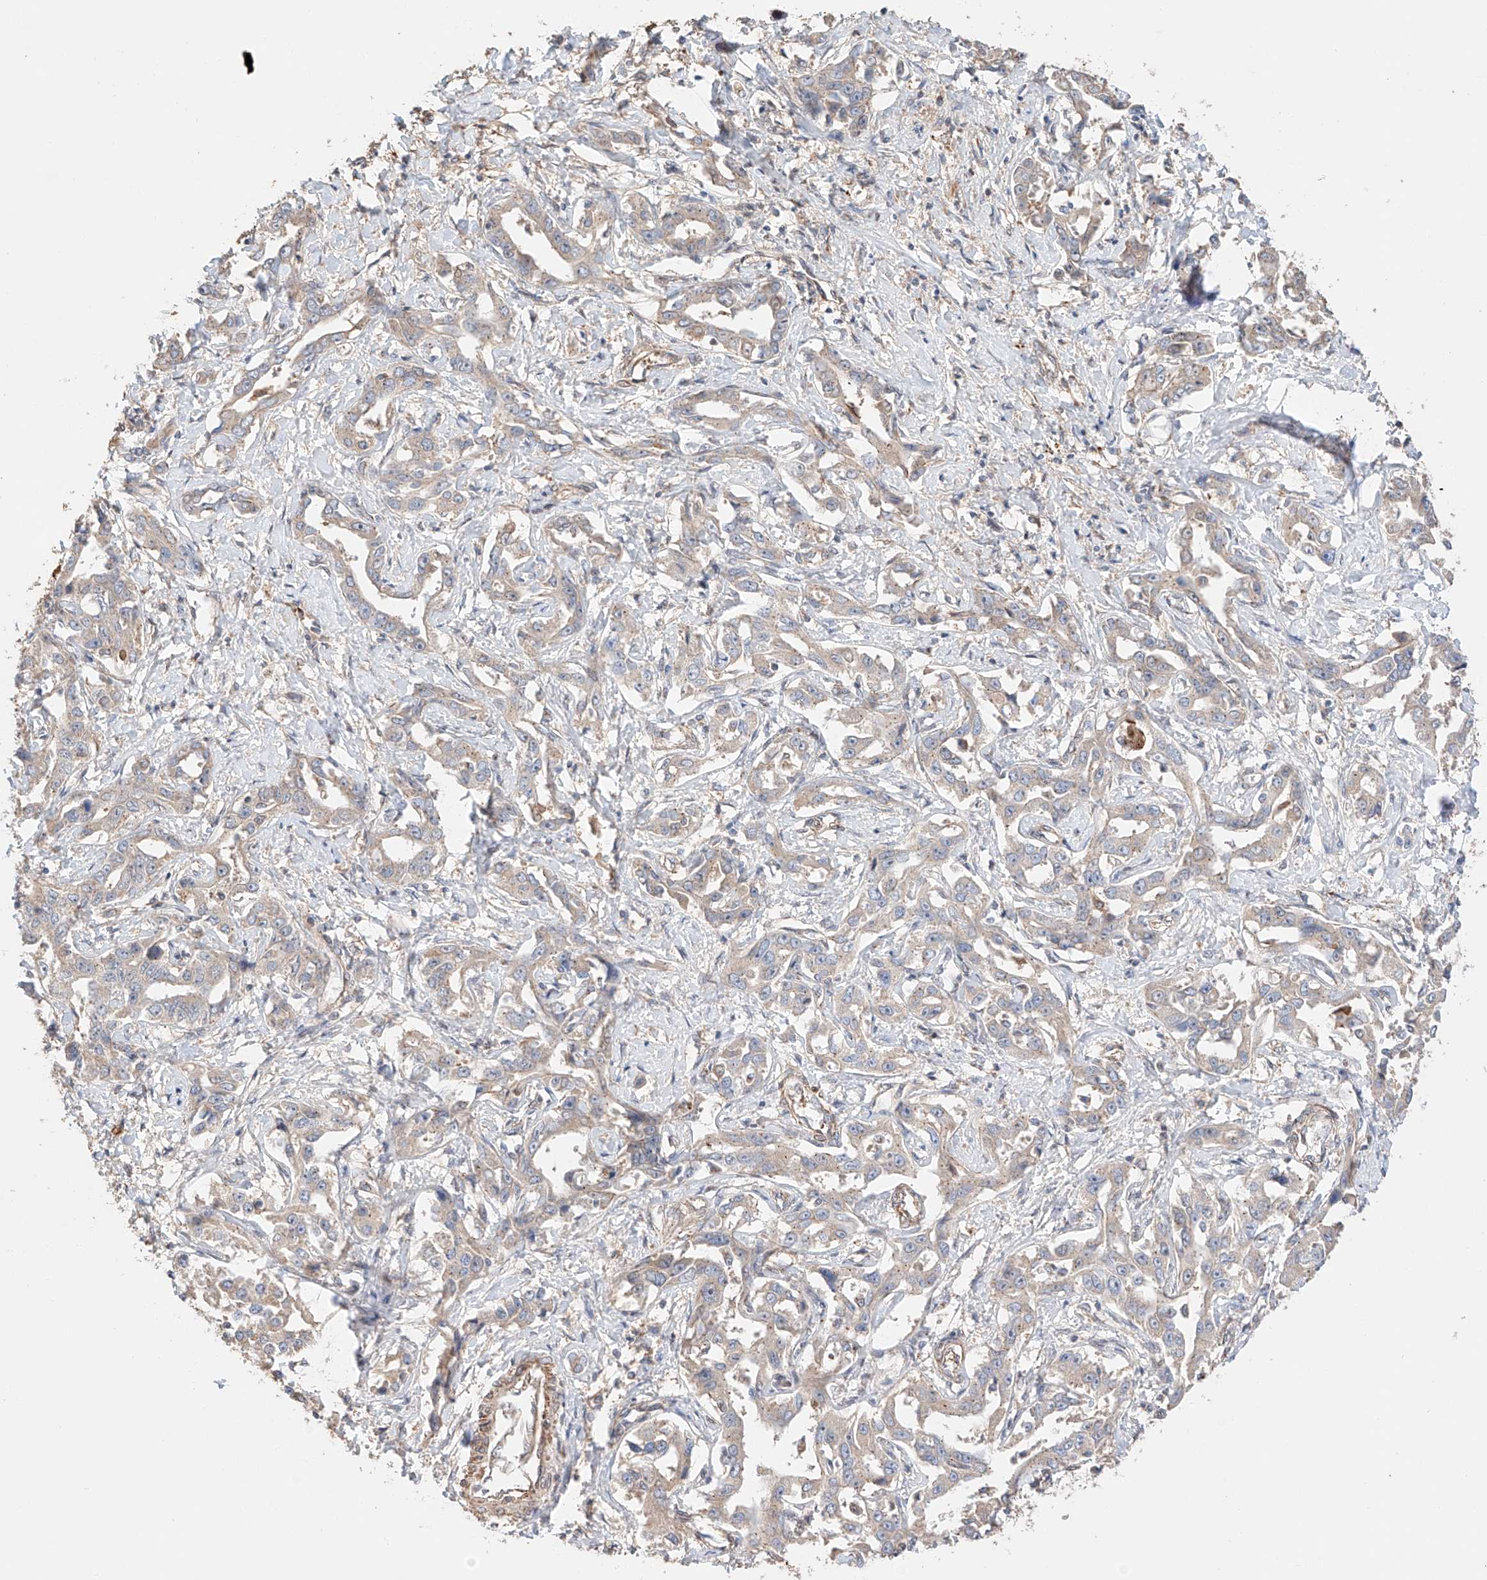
{"staining": {"intensity": "weak", "quantity": "<25%", "location": "cytoplasmic/membranous"}, "tissue": "liver cancer", "cell_type": "Tumor cells", "image_type": "cancer", "snomed": [{"axis": "morphology", "description": "Cholangiocarcinoma"}, {"axis": "topography", "description": "Liver"}], "caption": "An immunohistochemistry (IHC) histopathology image of liver cancer is shown. There is no staining in tumor cells of liver cancer.", "gene": "MOSPD1", "patient": {"sex": "male", "age": 59}}